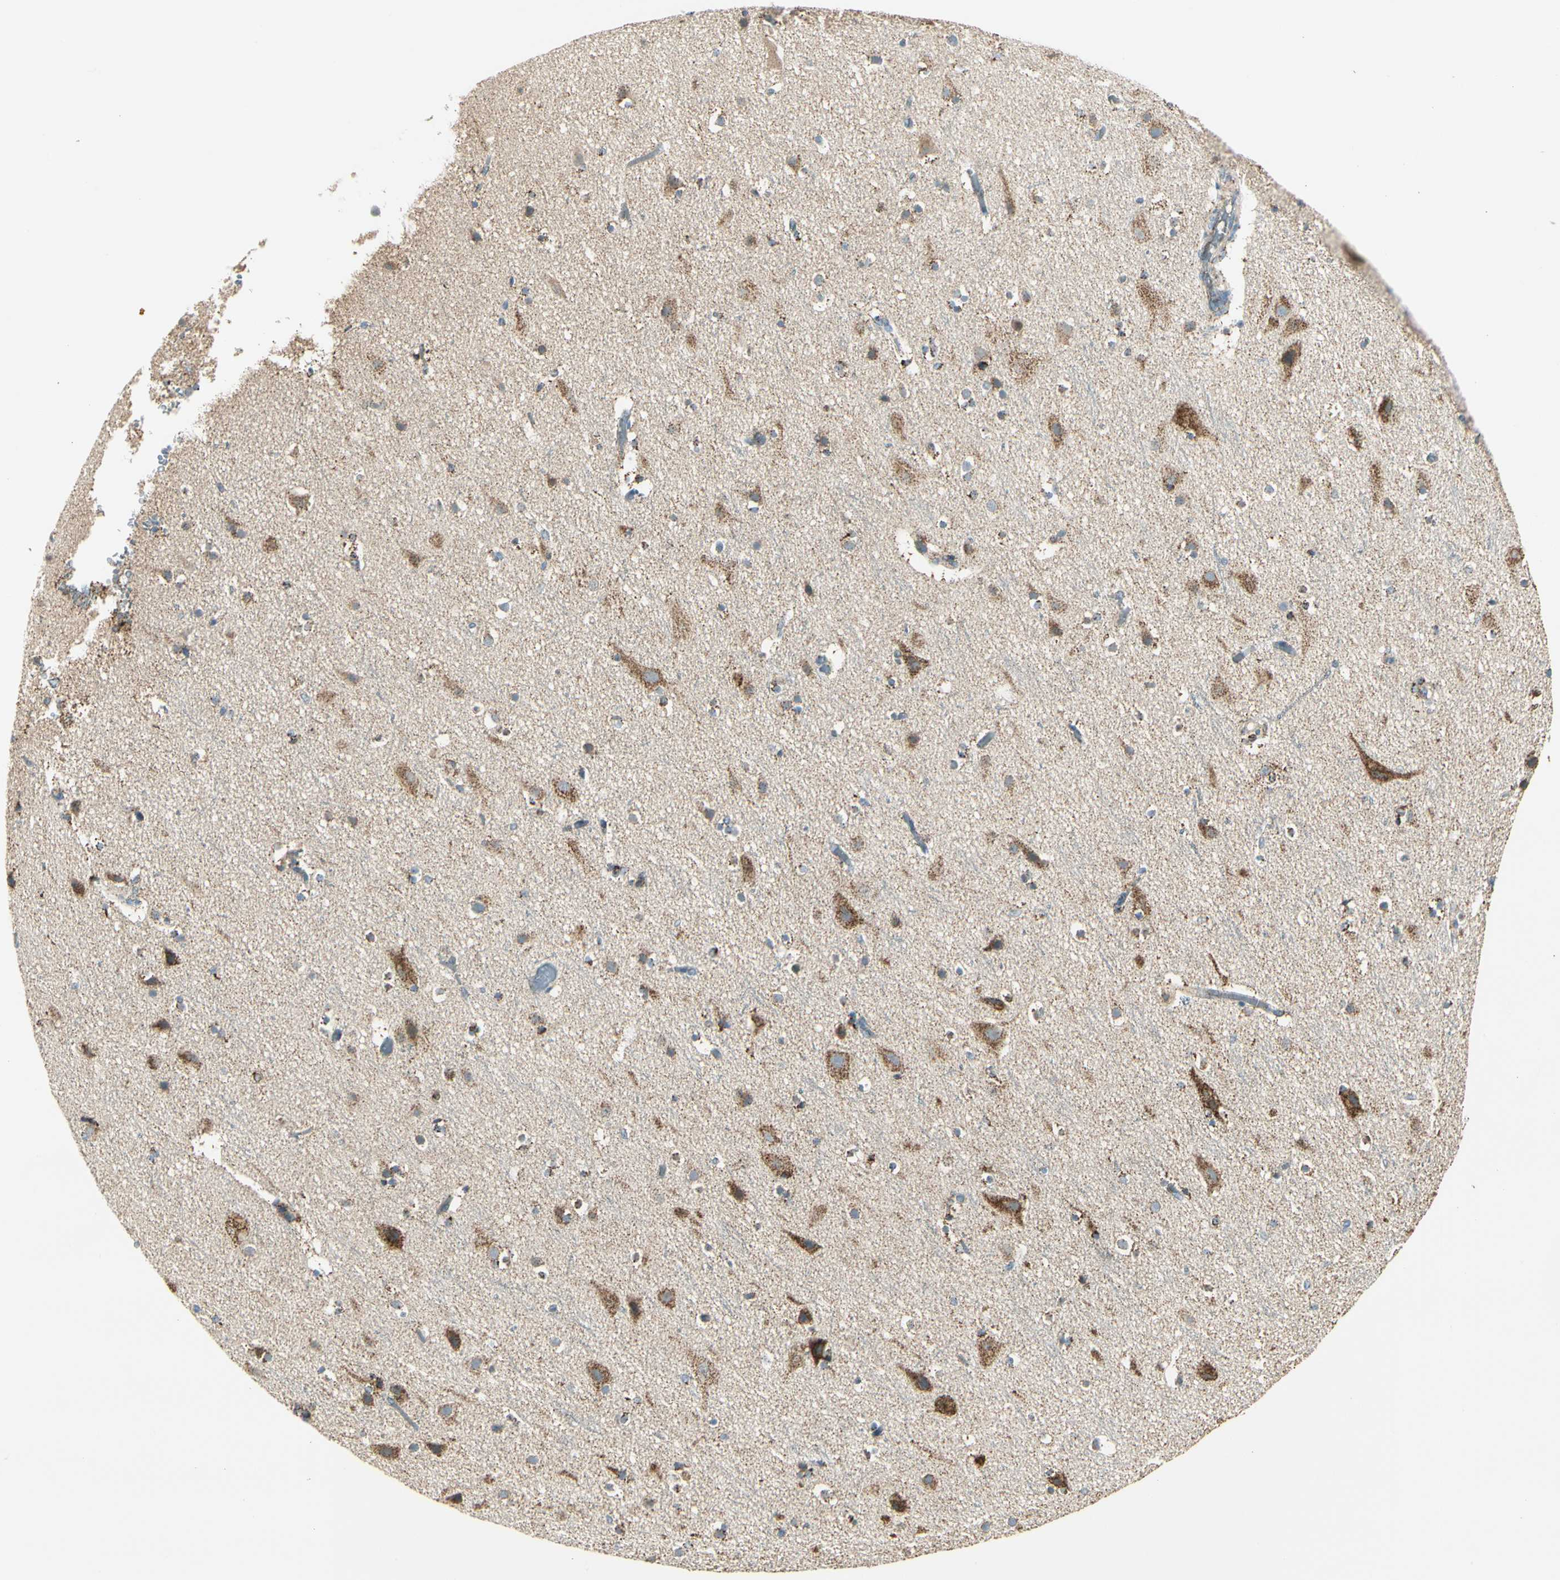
{"staining": {"intensity": "moderate", "quantity": "25%-75%", "location": "cytoplasmic/membranous"}, "tissue": "cerebral cortex", "cell_type": "Endothelial cells", "image_type": "normal", "snomed": [{"axis": "morphology", "description": "Normal tissue, NOS"}, {"axis": "topography", "description": "Cerebral cortex"}], "caption": "Moderate cytoplasmic/membranous staining is appreciated in approximately 25%-75% of endothelial cells in normal cerebral cortex.", "gene": "ME2", "patient": {"sex": "male", "age": 45}}